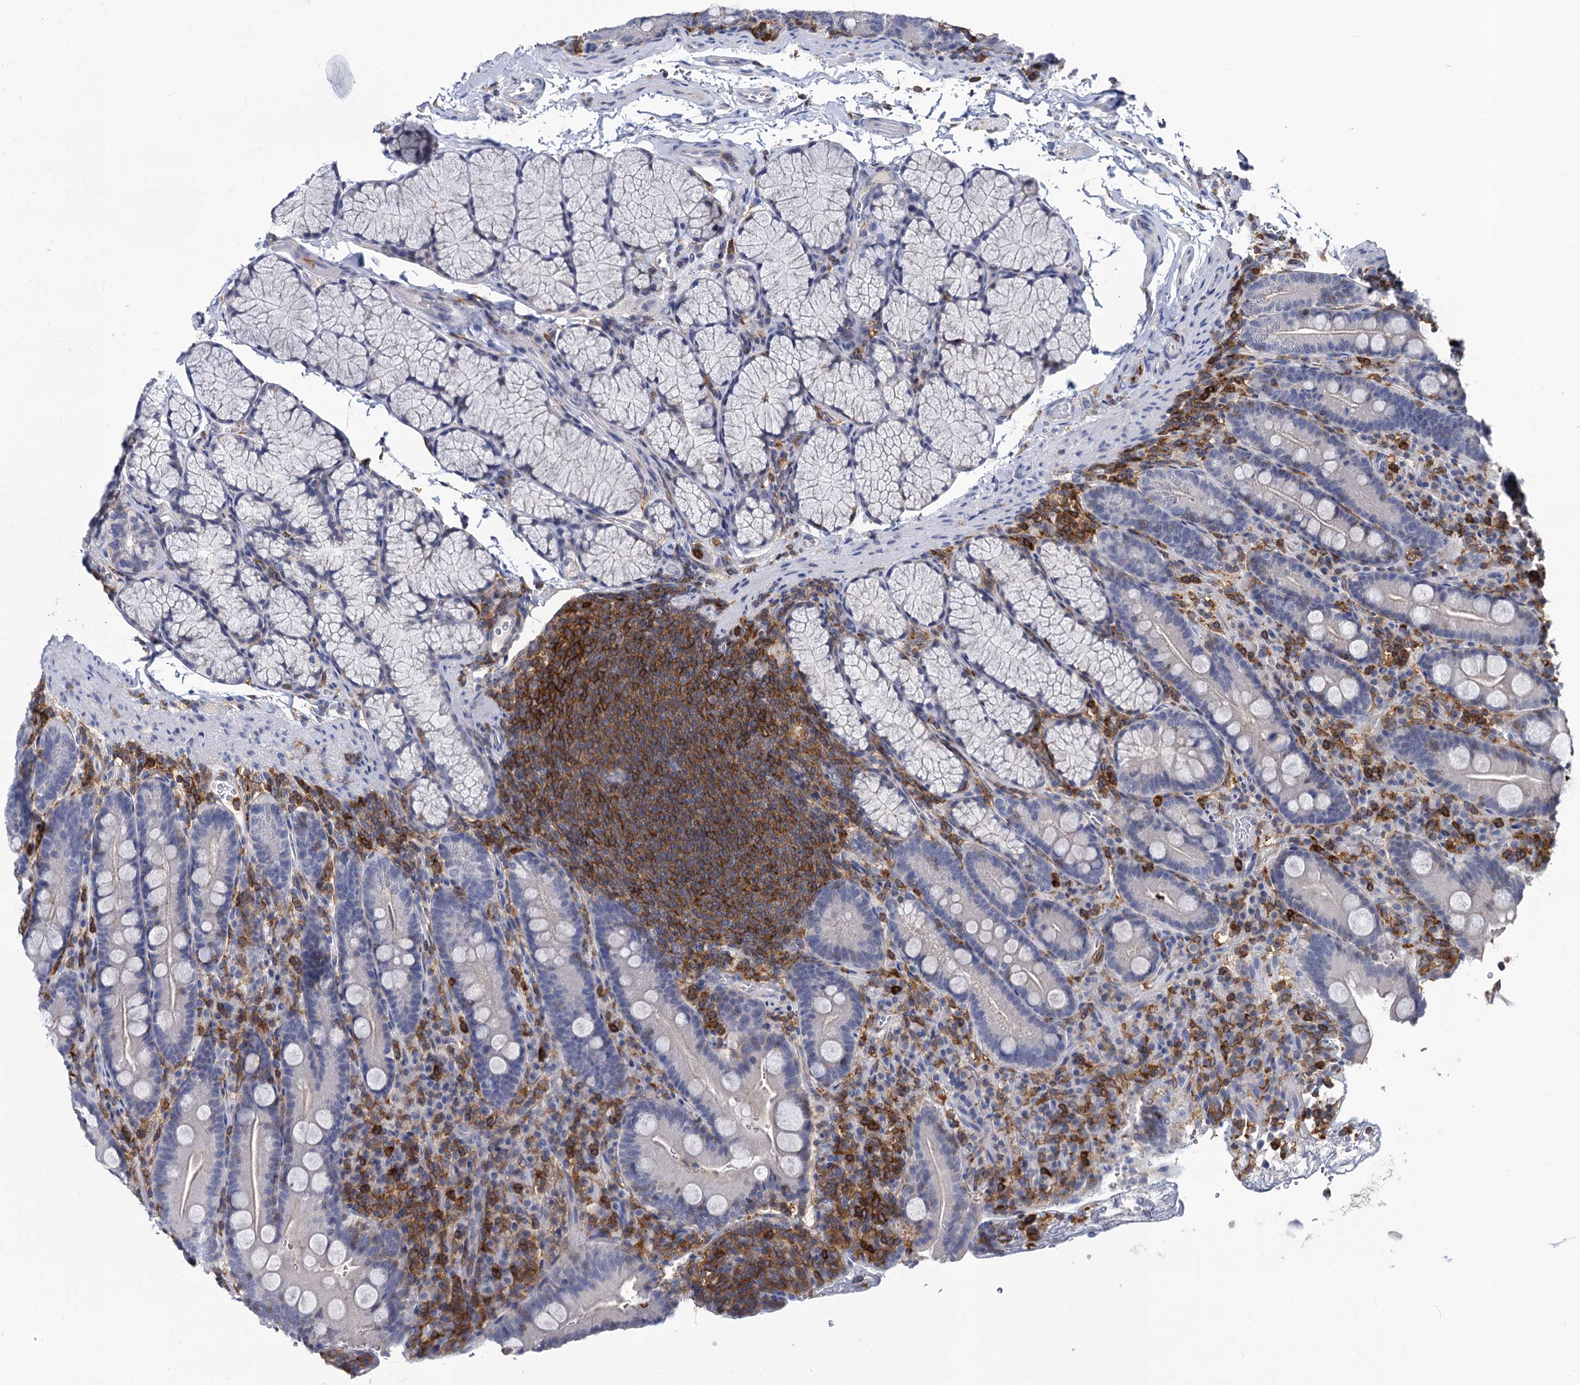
{"staining": {"intensity": "negative", "quantity": "none", "location": "none"}, "tissue": "duodenum", "cell_type": "Glandular cells", "image_type": "normal", "snomed": [{"axis": "morphology", "description": "Normal tissue, NOS"}, {"axis": "topography", "description": "Duodenum"}], "caption": "Glandular cells are negative for brown protein staining in benign duodenum.", "gene": "RHOG", "patient": {"sex": "male", "age": 35}}